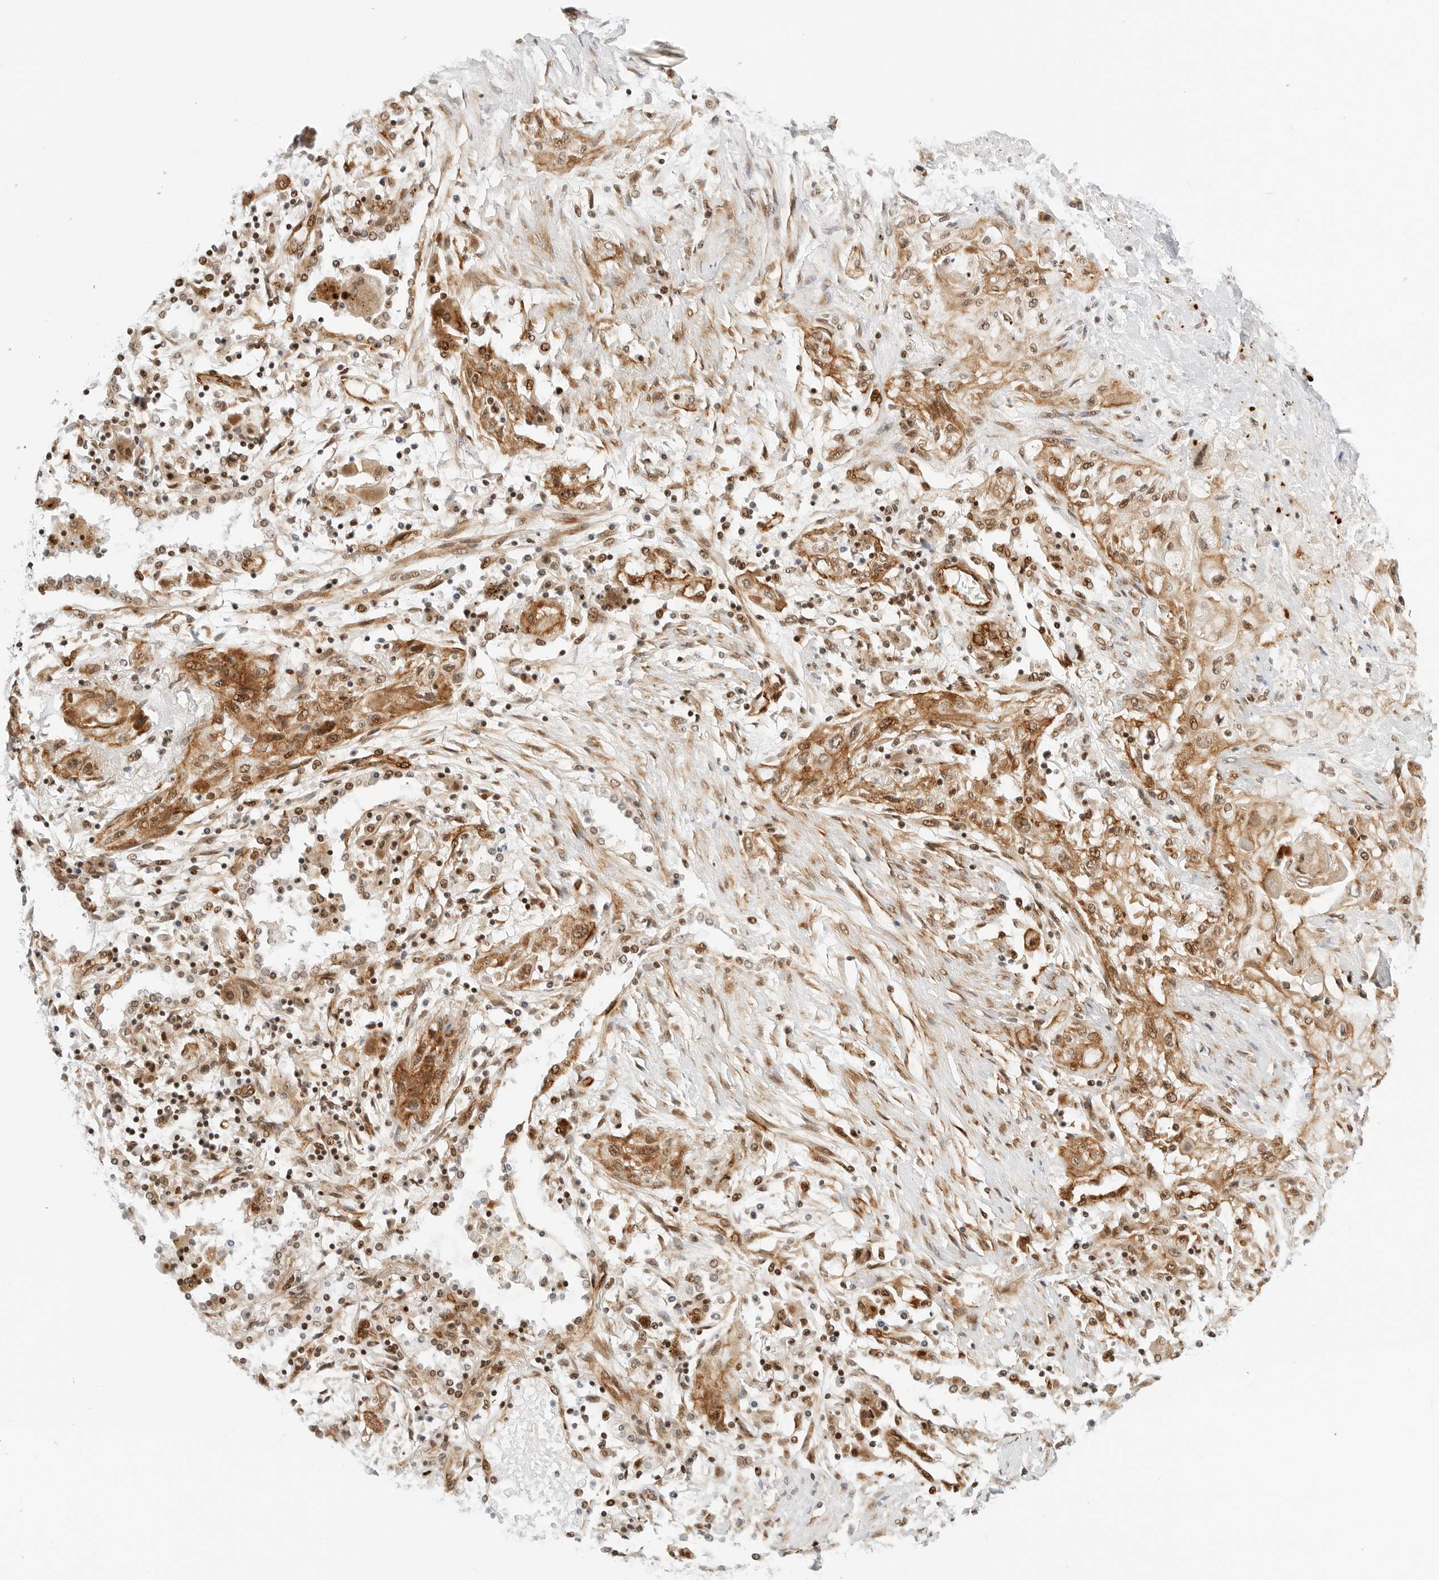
{"staining": {"intensity": "moderate", "quantity": ">75%", "location": "cytoplasmic/membranous,nuclear"}, "tissue": "lung cancer", "cell_type": "Tumor cells", "image_type": "cancer", "snomed": [{"axis": "morphology", "description": "Squamous cell carcinoma, NOS"}, {"axis": "topography", "description": "Lung"}], "caption": "Tumor cells exhibit moderate cytoplasmic/membranous and nuclear expression in approximately >75% of cells in squamous cell carcinoma (lung).", "gene": "ZNF613", "patient": {"sex": "female", "age": 47}}